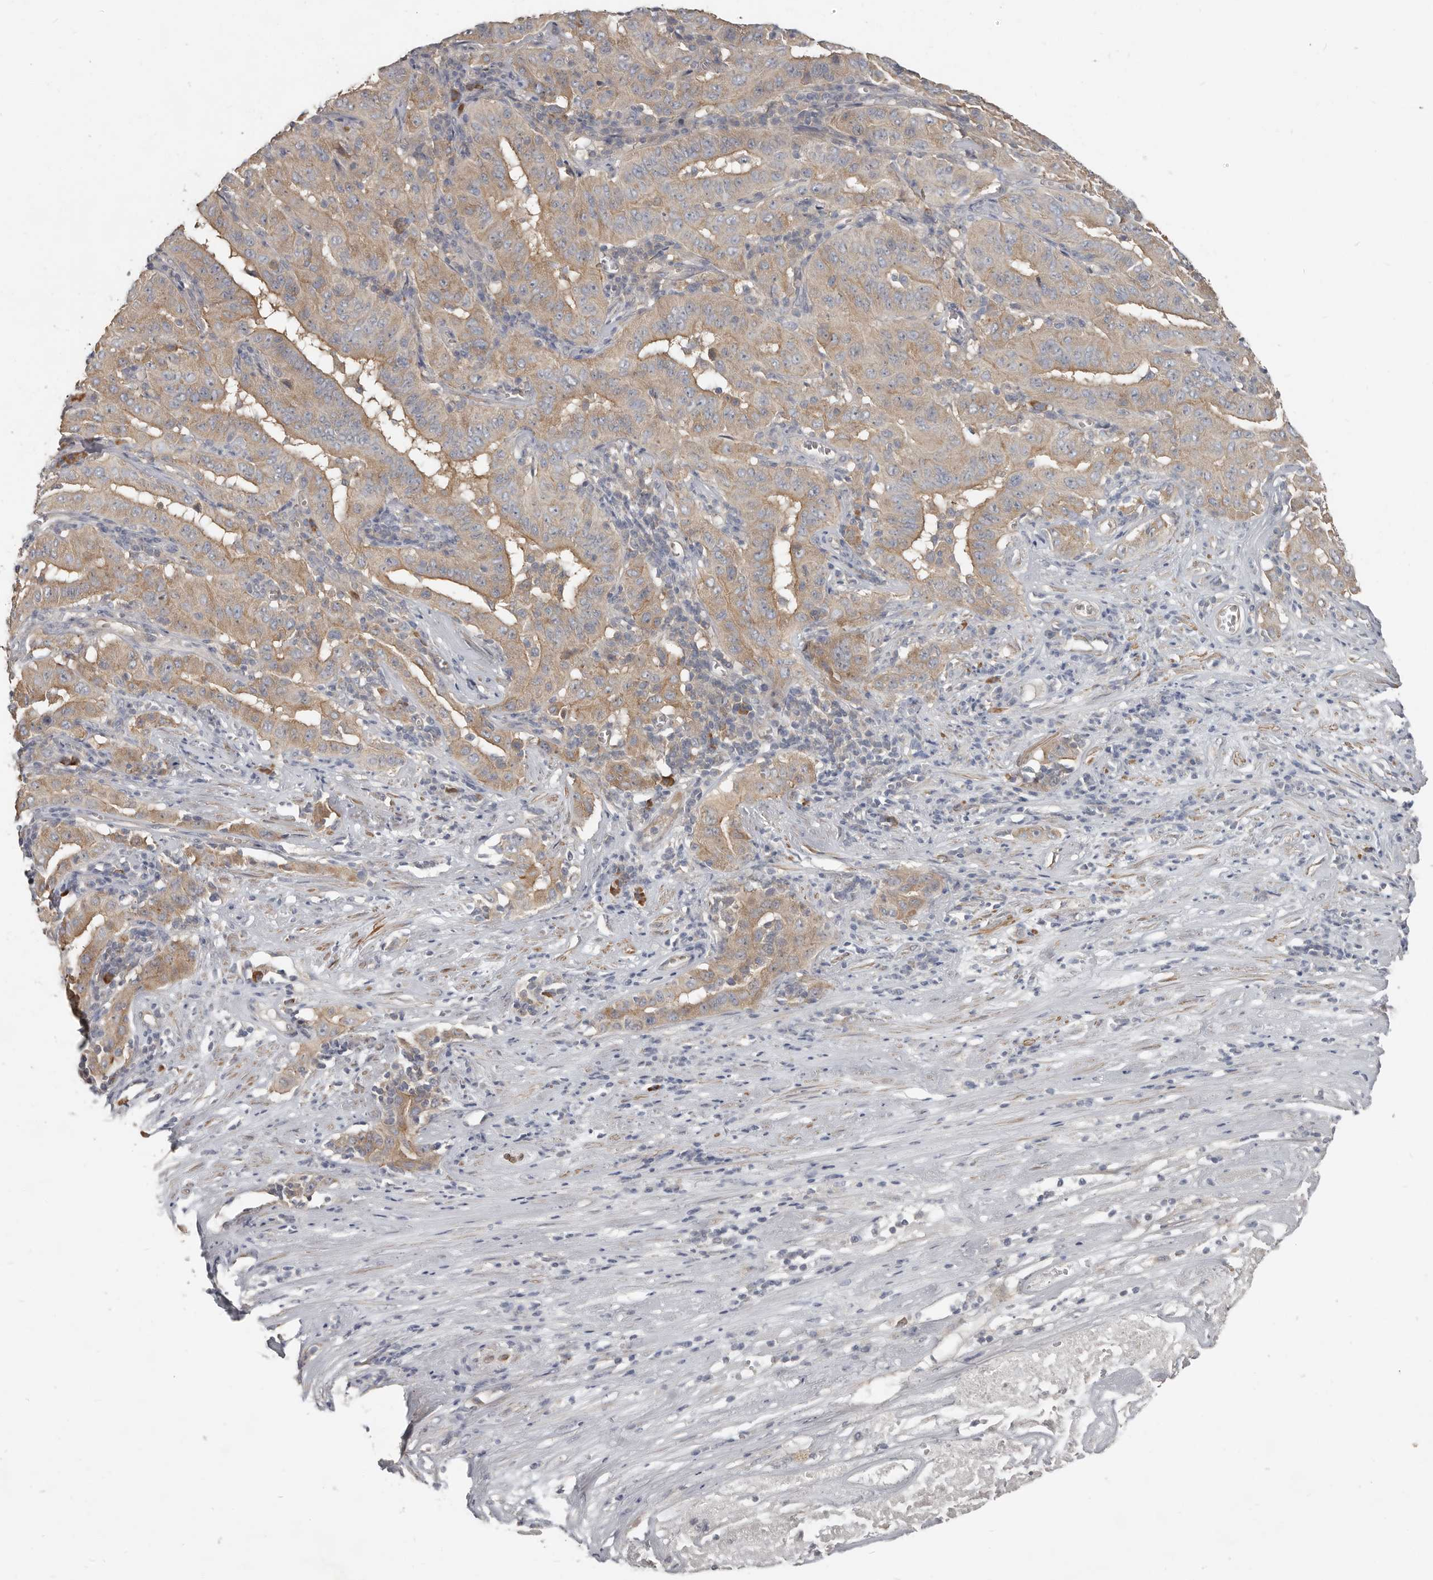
{"staining": {"intensity": "moderate", "quantity": ">75%", "location": "cytoplasmic/membranous"}, "tissue": "pancreatic cancer", "cell_type": "Tumor cells", "image_type": "cancer", "snomed": [{"axis": "morphology", "description": "Adenocarcinoma, NOS"}, {"axis": "topography", "description": "Pancreas"}], "caption": "Human adenocarcinoma (pancreatic) stained with a protein marker displays moderate staining in tumor cells.", "gene": "AKNAD1", "patient": {"sex": "male", "age": 63}}